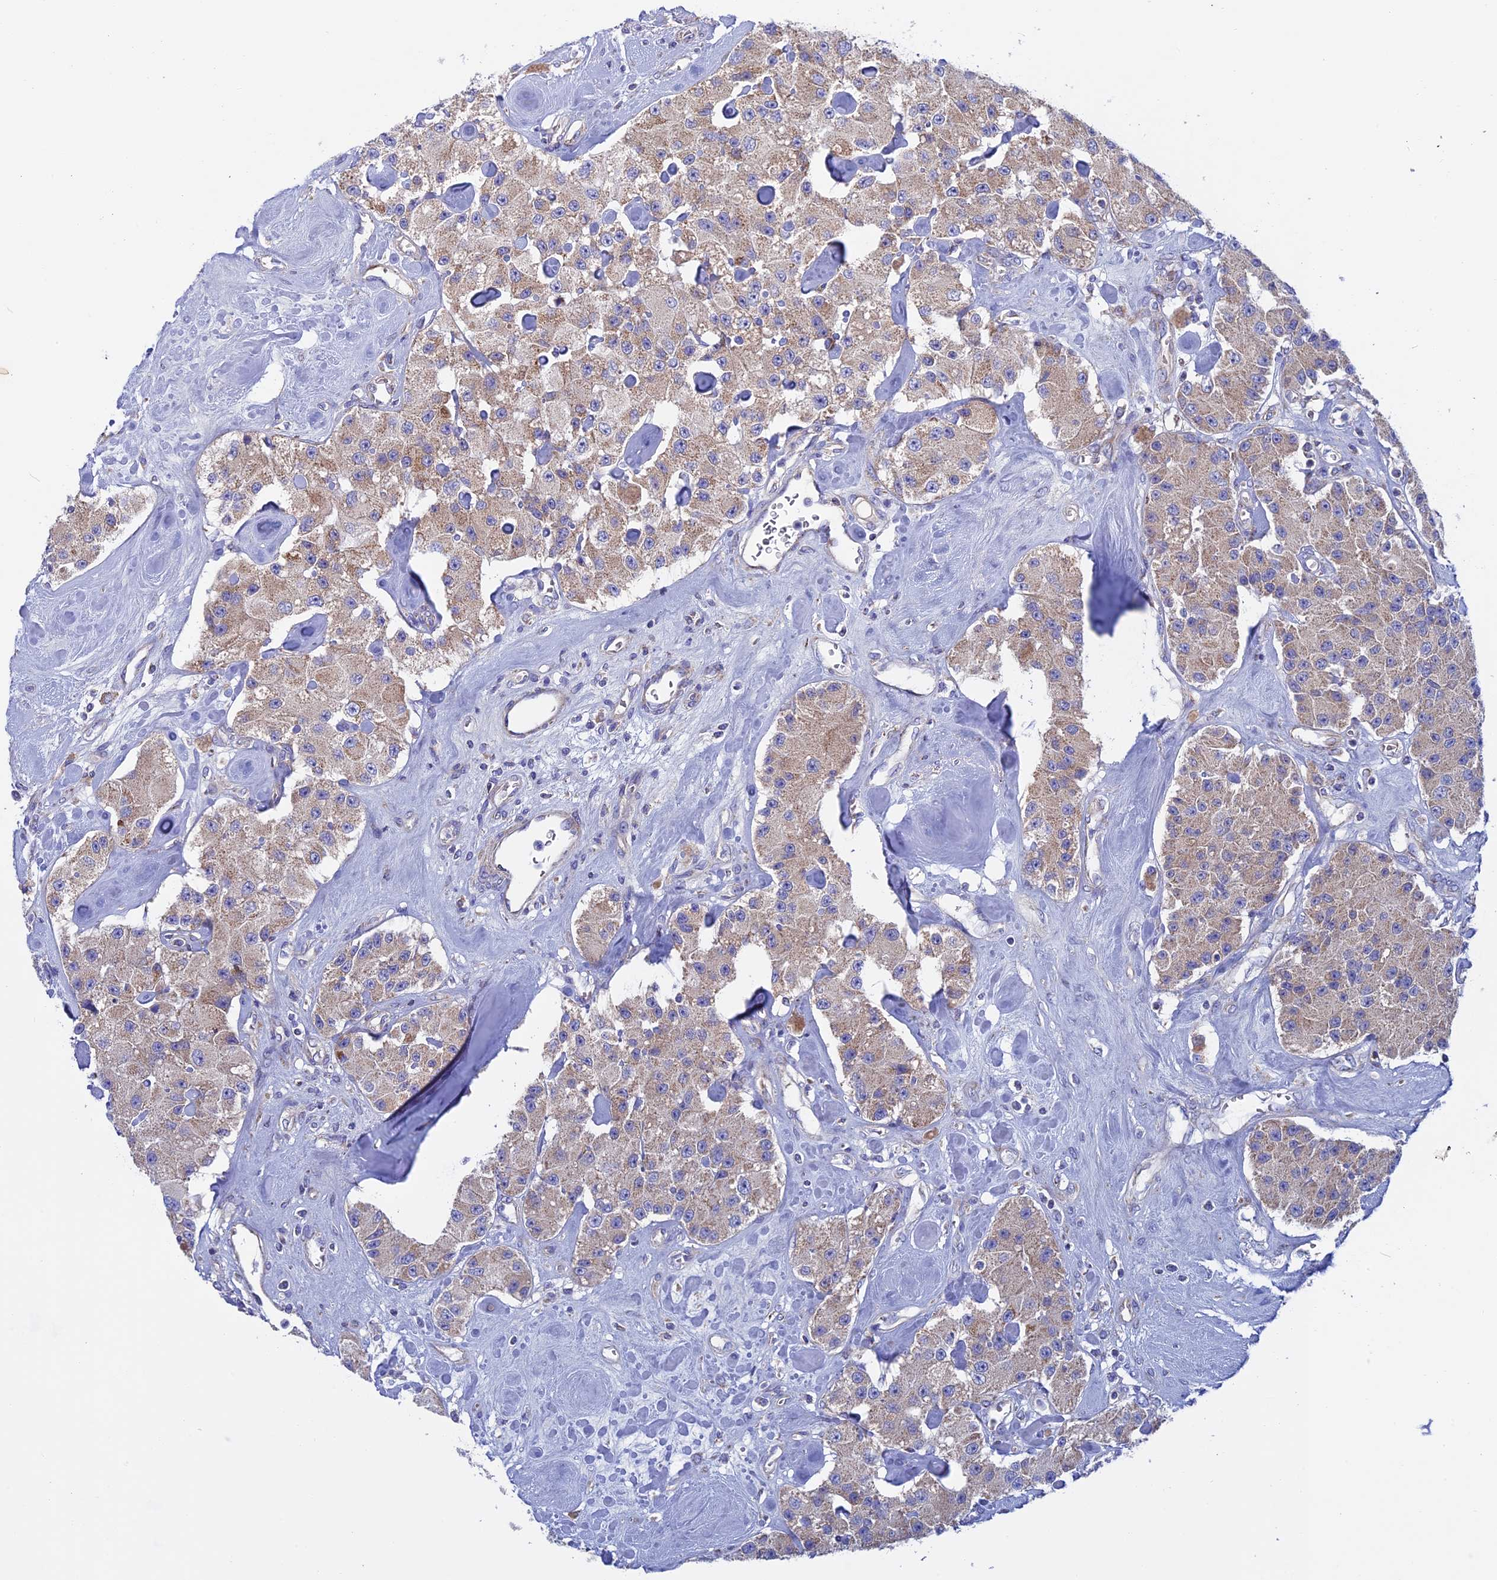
{"staining": {"intensity": "weak", "quantity": ">75%", "location": "cytoplasmic/membranous"}, "tissue": "carcinoid", "cell_type": "Tumor cells", "image_type": "cancer", "snomed": [{"axis": "morphology", "description": "Carcinoid, malignant, NOS"}, {"axis": "topography", "description": "Pancreas"}], "caption": "Human carcinoid stained for a protein (brown) reveals weak cytoplasmic/membranous positive positivity in about >75% of tumor cells.", "gene": "SLC15A5", "patient": {"sex": "male", "age": 41}}